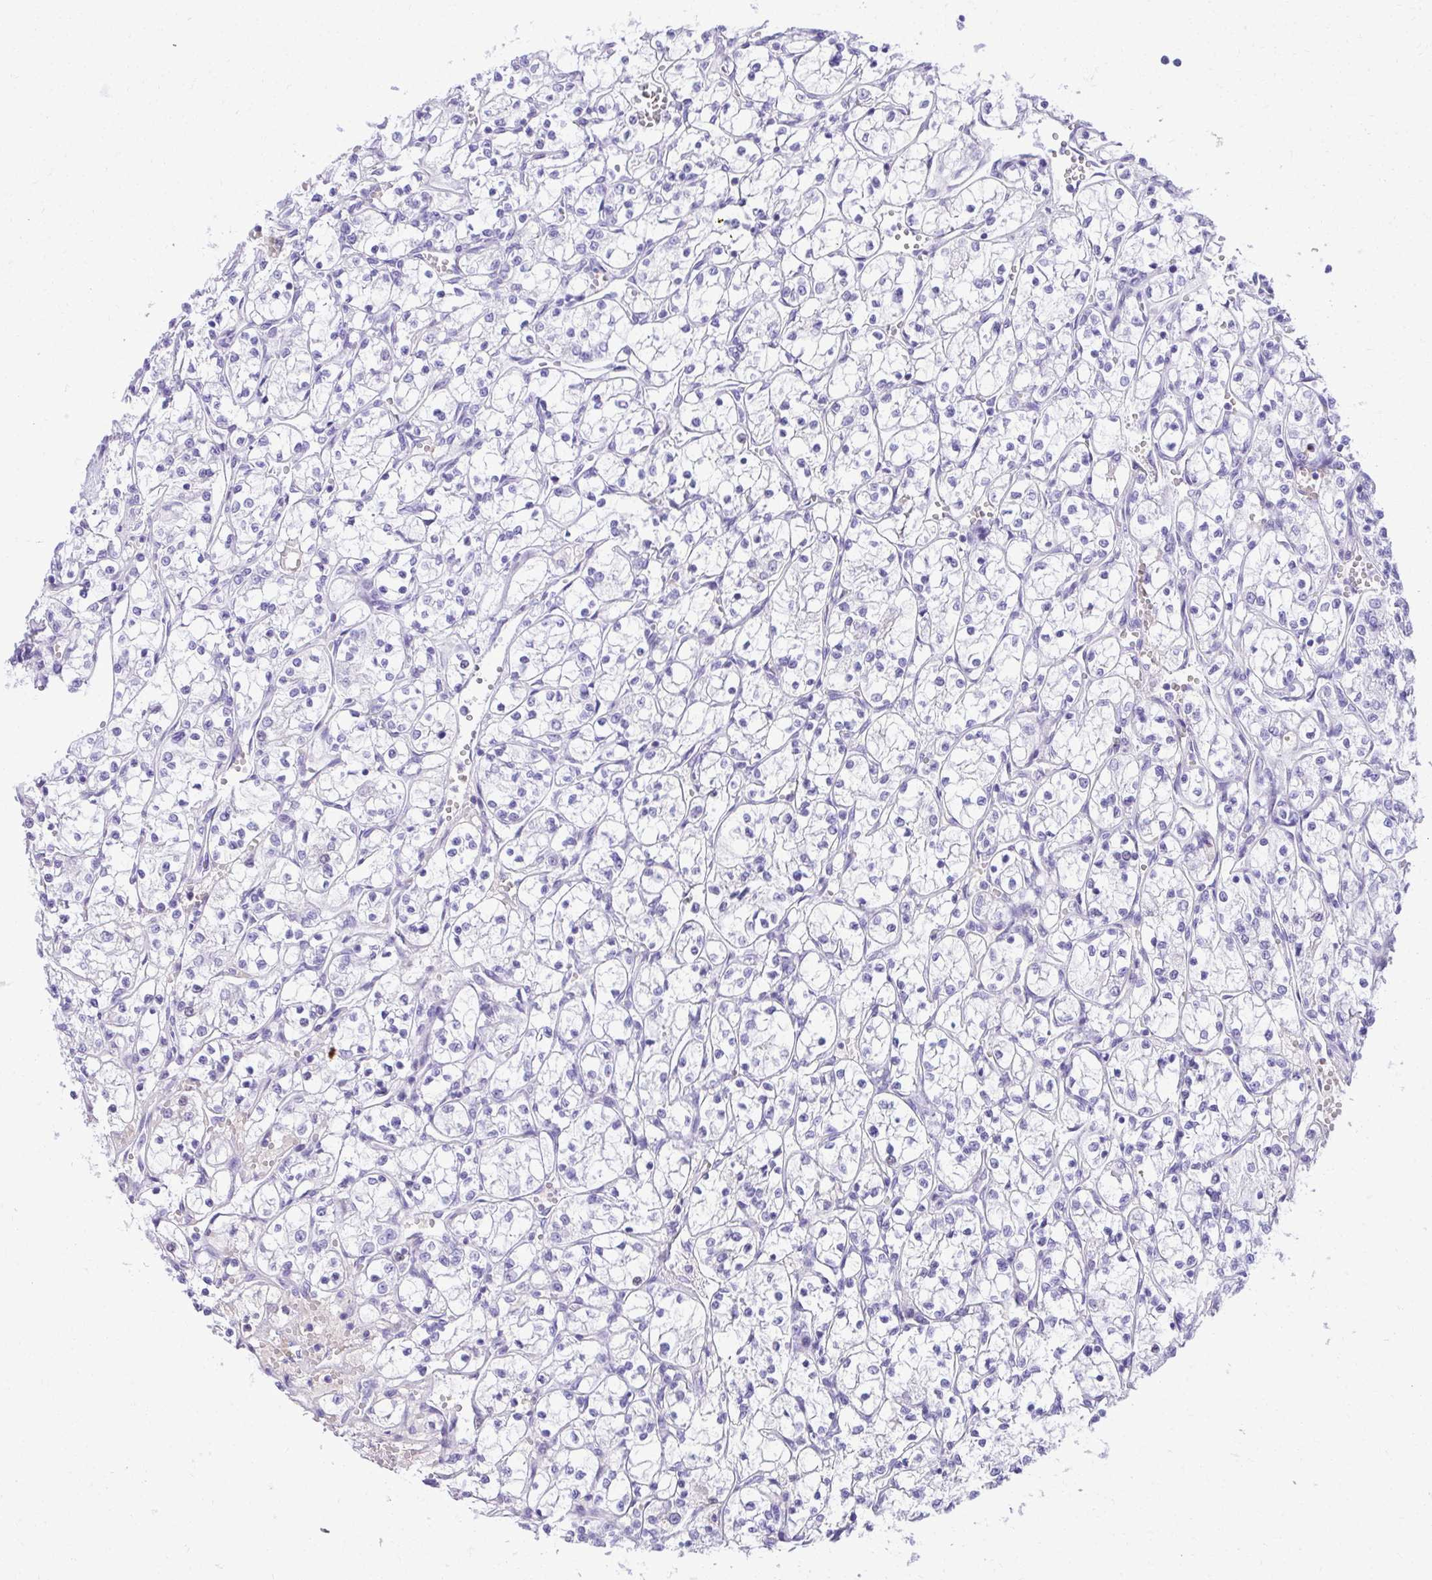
{"staining": {"intensity": "negative", "quantity": "none", "location": "none"}, "tissue": "renal cancer", "cell_type": "Tumor cells", "image_type": "cancer", "snomed": [{"axis": "morphology", "description": "Adenocarcinoma, NOS"}, {"axis": "topography", "description": "Kidney"}], "caption": "The IHC histopathology image has no significant staining in tumor cells of renal cancer (adenocarcinoma) tissue.", "gene": "PITPNM3", "patient": {"sex": "female", "age": 69}}